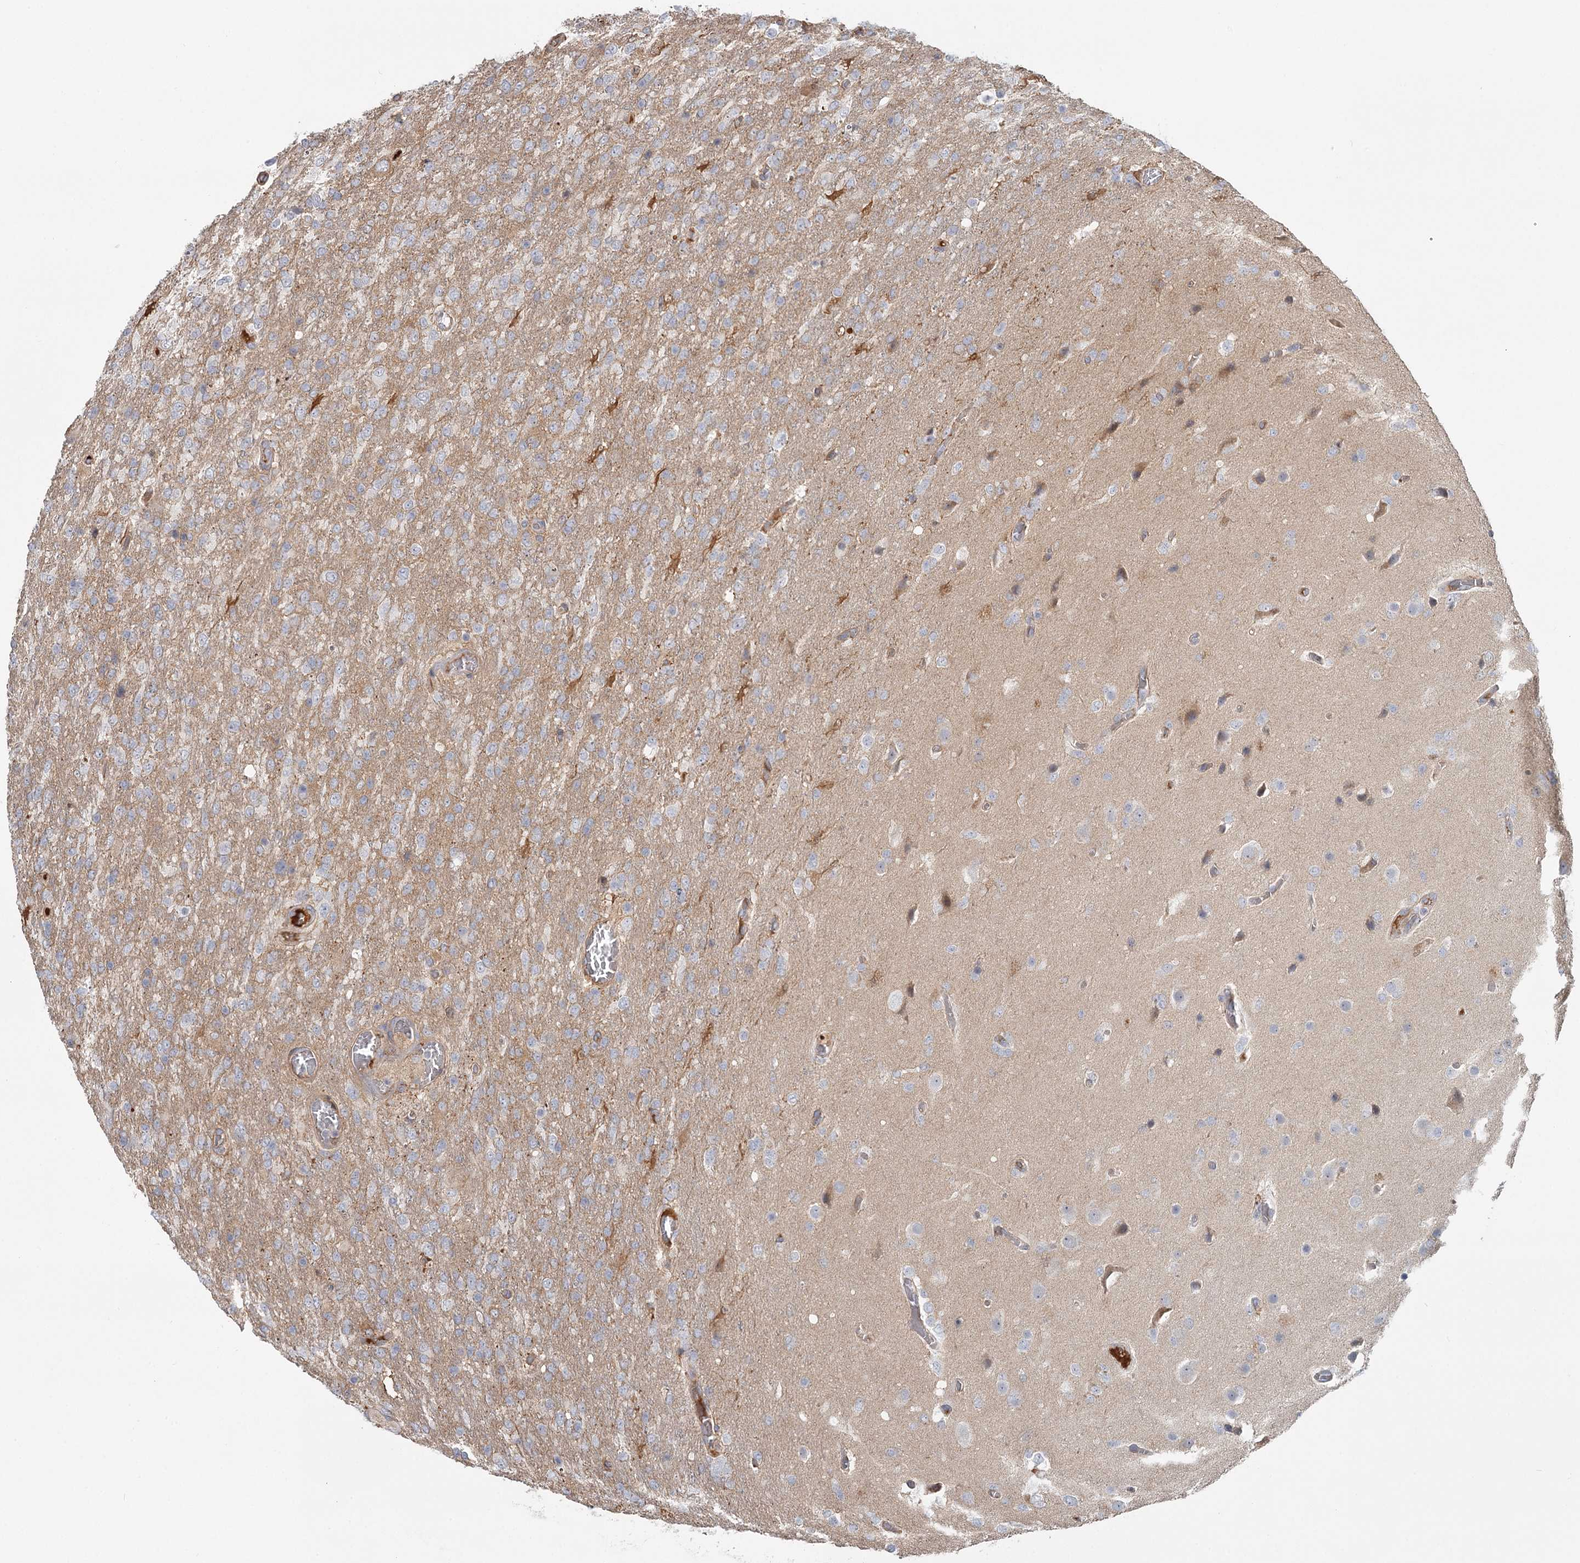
{"staining": {"intensity": "negative", "quantity": "none", "location": "none"}, "tissue": "glioma", "cell_type": "Tumor cells", "image_type": "cancer", "snomed": [{"axis": "morphology", "description": "Glioma, malignant, High grade"}, {"axis": "topography", "description": "Brain"}], "caption": "Immunohistochemistry (IHC) of human malignant high-grade glioma displays no positivity in tumor cells.", "gene": "DHRS9", "patient": {"sex": "female", "age": 74}}